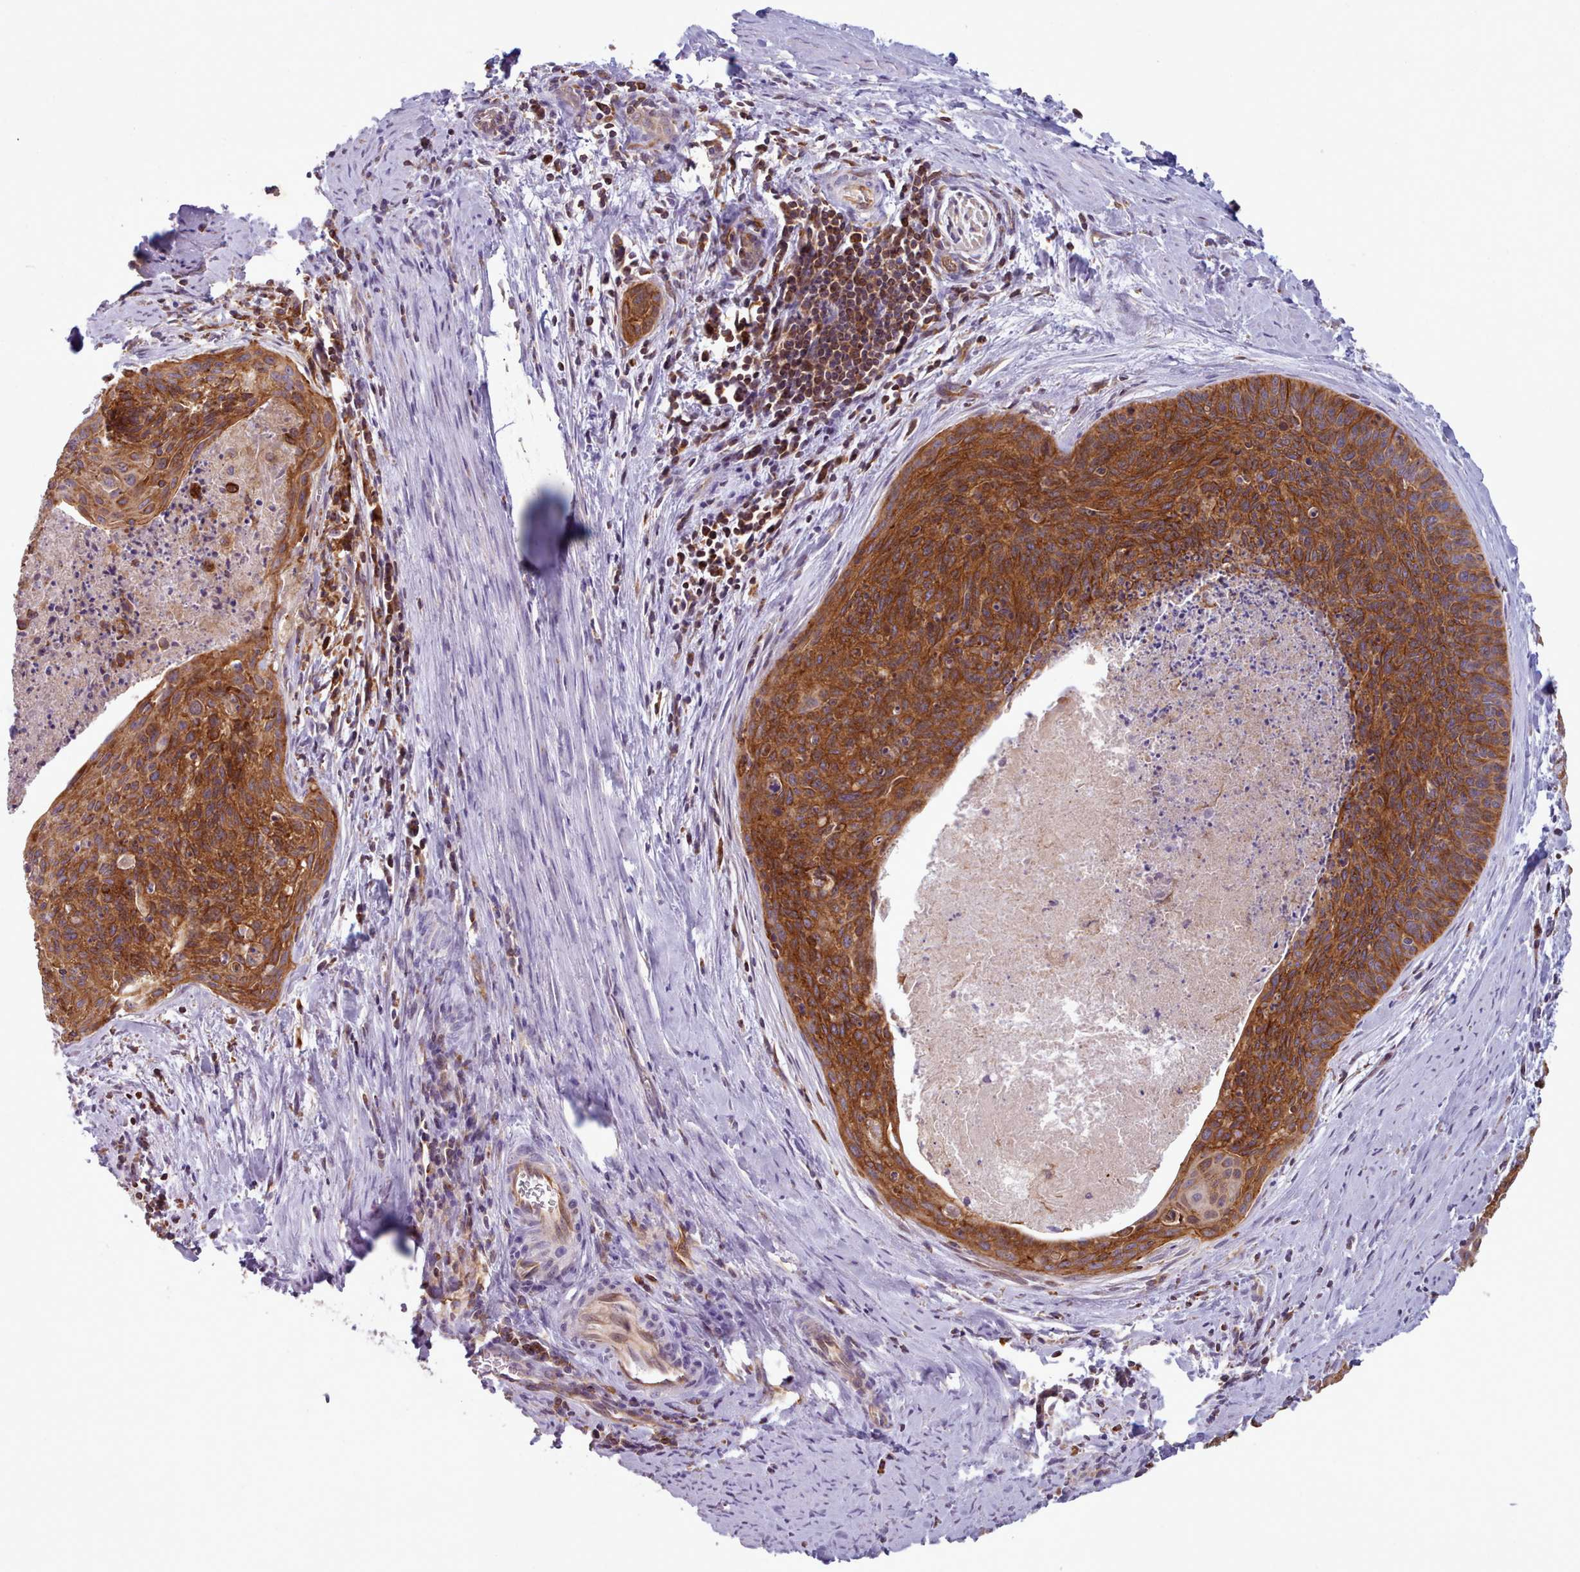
{"staining": {"intensity": "strong", "quantity": ">75%", "location": "cytoplasmic/membranous"}, "tissue": "cervical cancer", "cell_type": "Tumor cells", "image_type": "cancer", "snomed": [{"axis": "morphology", "description": "Squamous cell carcinoma, NOS"}, {"axis": "topography", "description": "Cervix"}], "caption": "A brown stain shows strong cytoplasmic/membranous positivity of a protein in cervical cancer (squamous cell carcinoma) tumor cells.", "gene": "CRYBG1", "patient": {"sex": "female", "age": 55}}